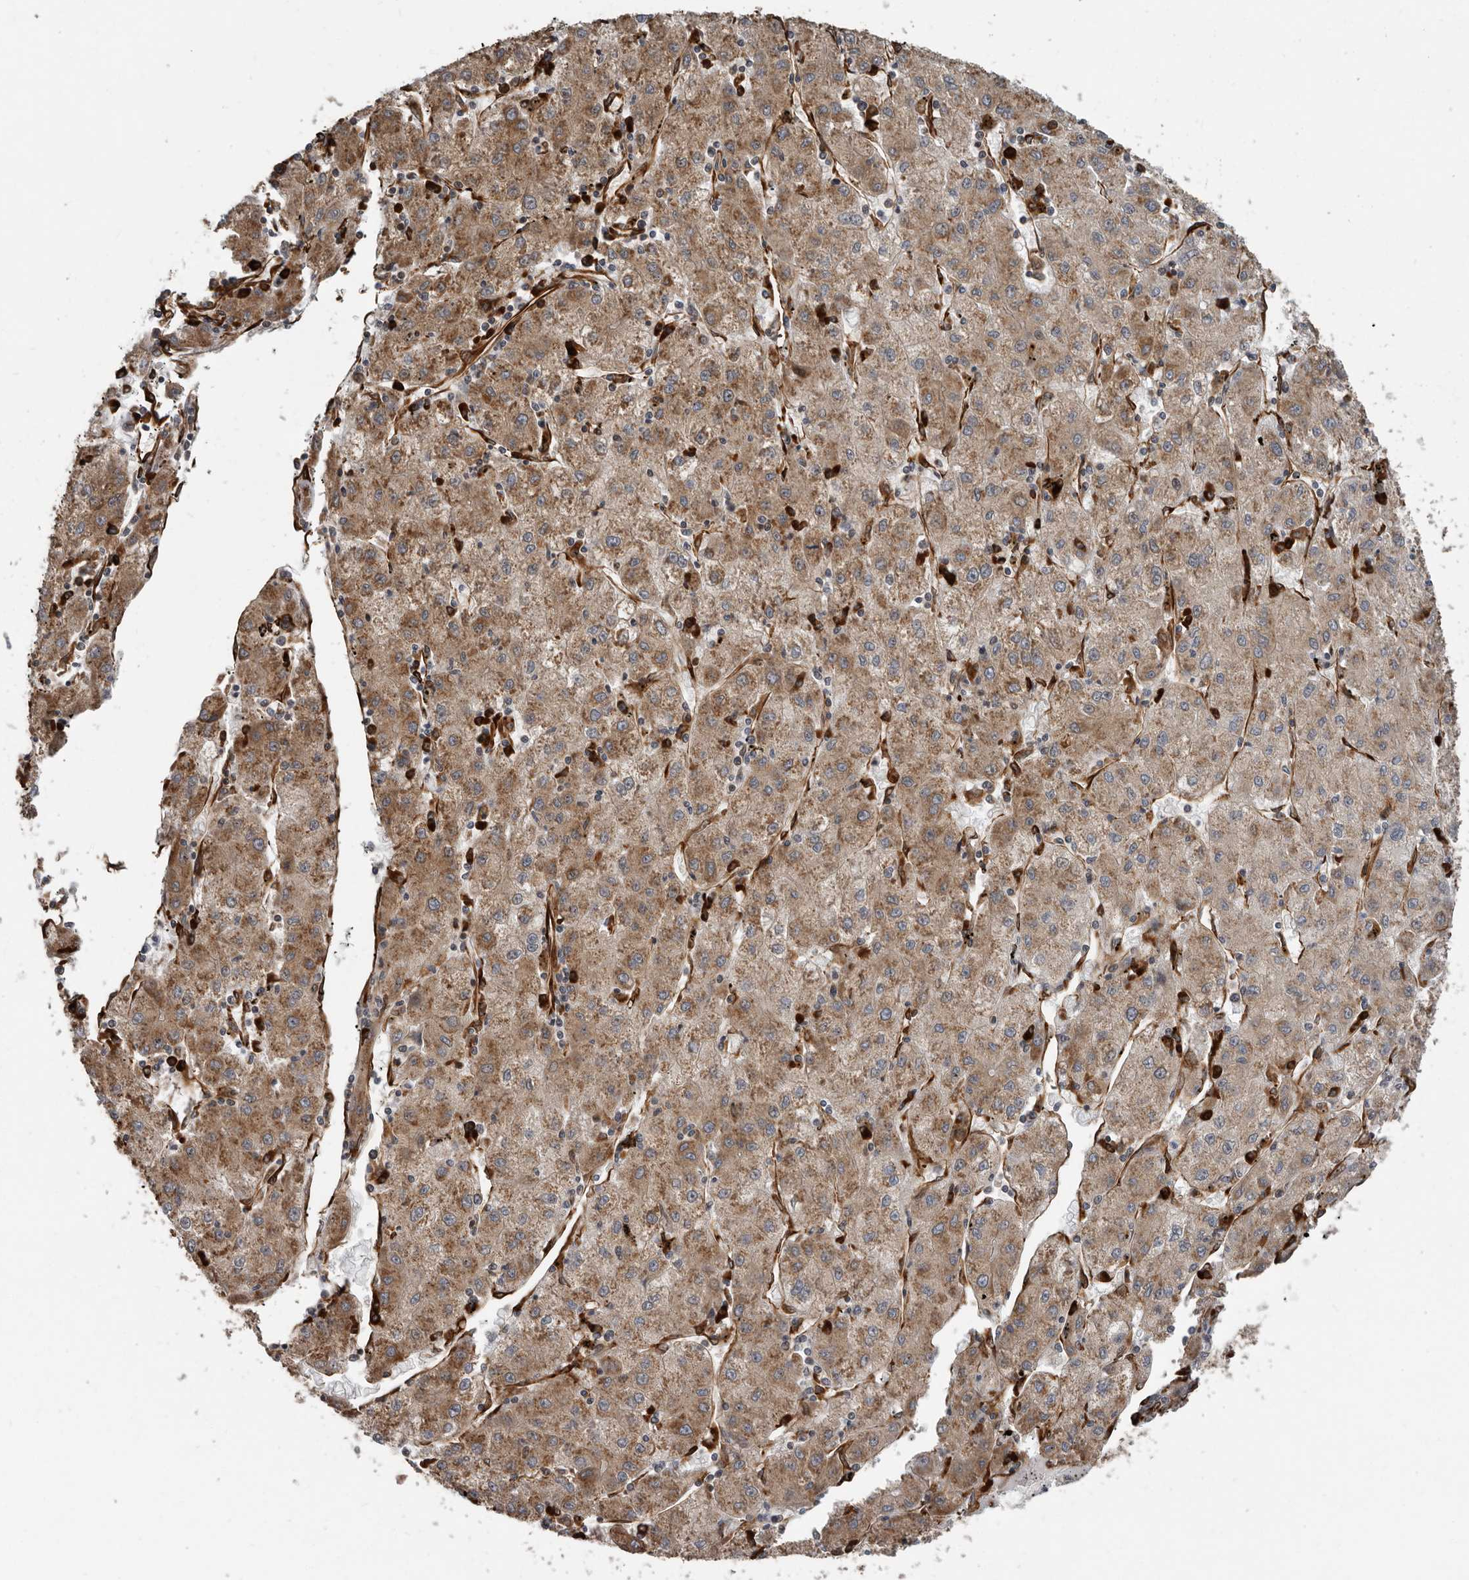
{"staining": {"intensity": "moderate", "quantity": ">75%", "location": "cytoplasmic/membranous"}, "tissue": "liver cancer", "cell_type": "Tumor cells", "image_type": "cancer", "snomed": [{"axis": "morphology", "description": "Carcinoma, Hepatocellular, NOS"}, {"axis": "topography", "description": "Liver"}], "caption": "Tumor cells reveal medium levels of moderate cytoplasmic/membranous staining in approximately >75% of cells in human liver cancer (hepatocellular carcinoma).", "gene": "CEP350", "patient": {"sex": "male", "age": 72}}